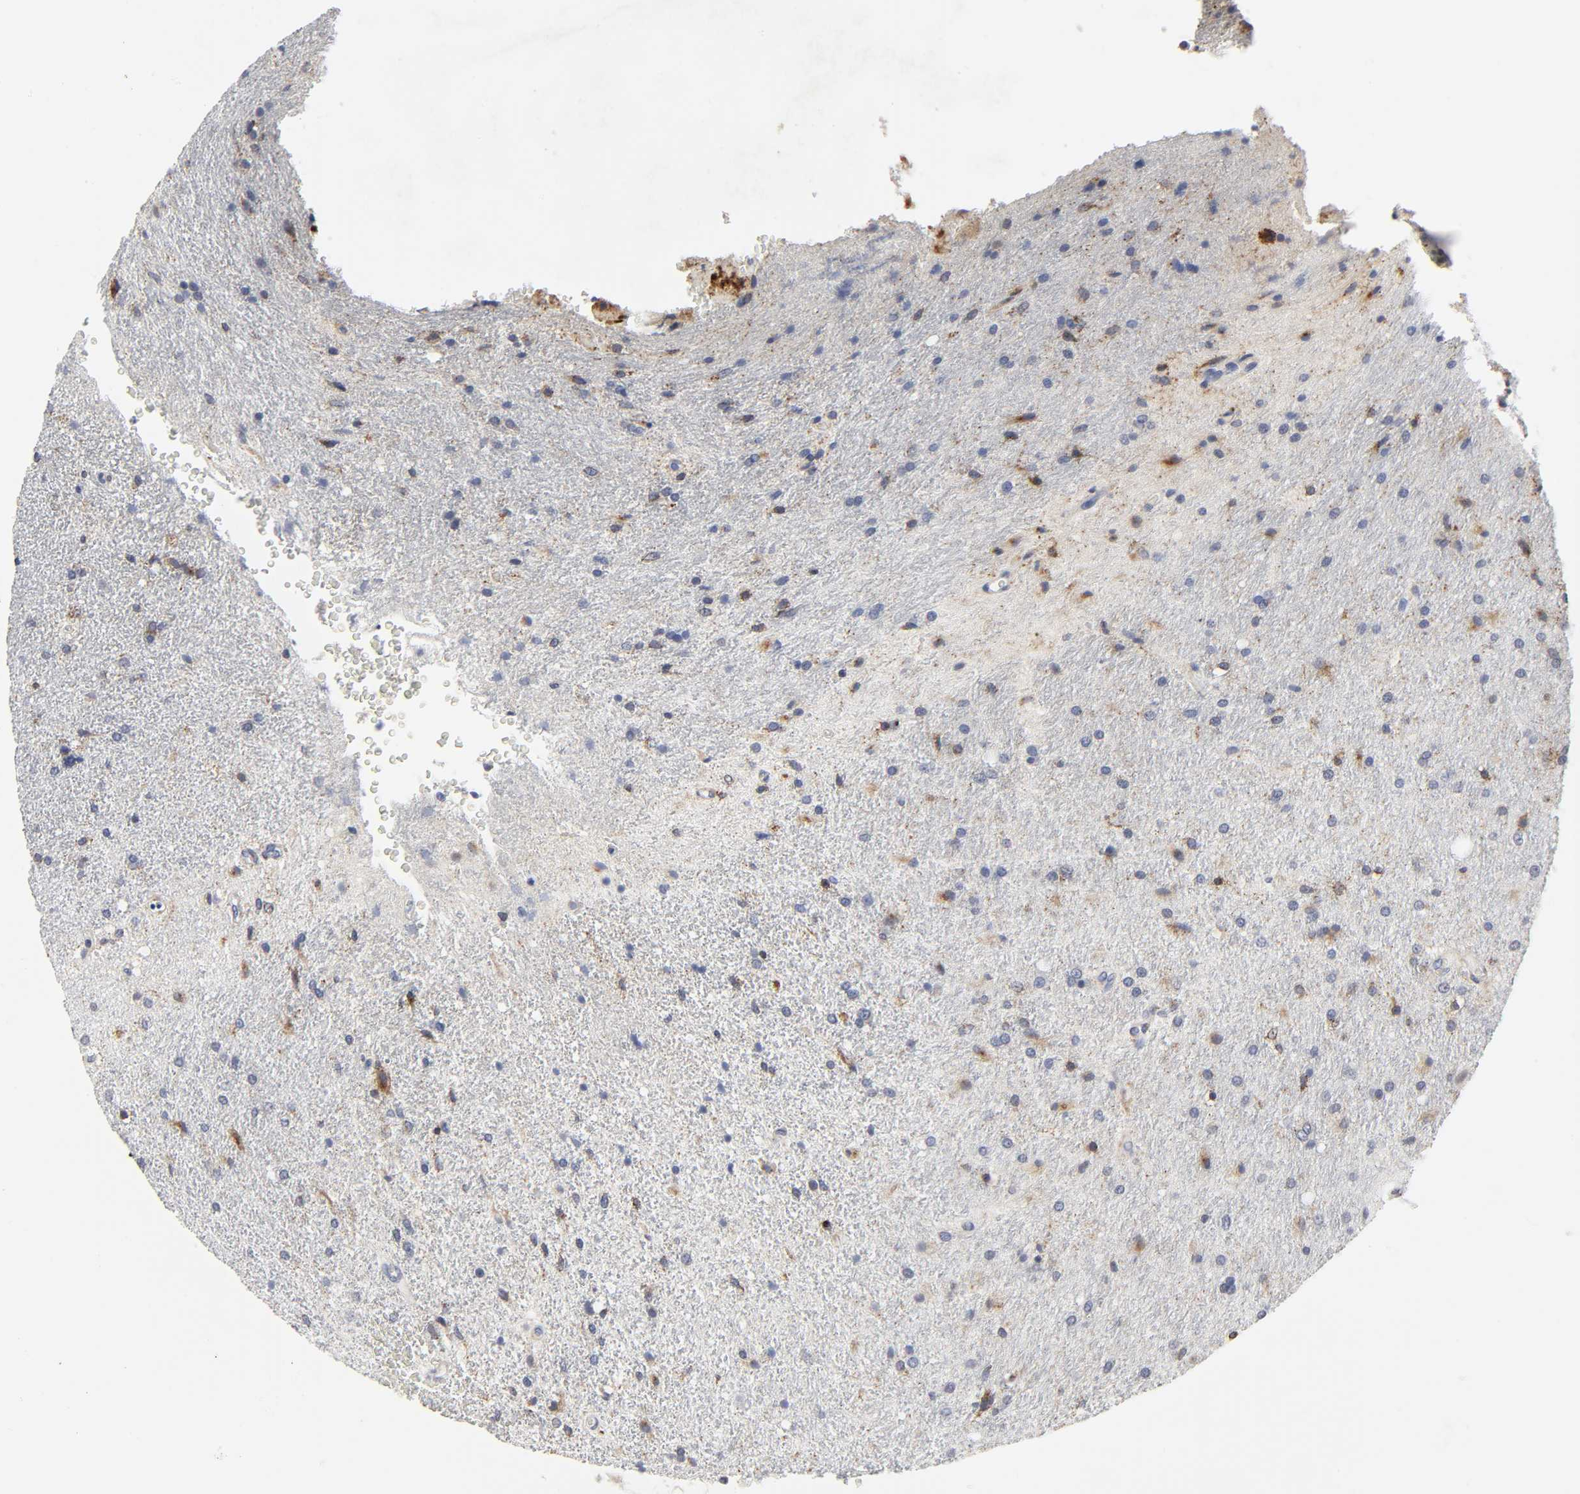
{"staining": {"intensity": "strong", "quantity": ">75%", "location": "cytoplasmic/membranous"}, "tissue": "glioma", "cell_type": "Tumor cells", "image_type": "cancer", "snomed": [{"axis": "morphology", "description": "Normal tissue, NOS"}, {"axis": "morphology", "description": "Glioma, malignant, High grade"}, {"axis": "topography", "description": "Cerebral cortex"}], "caption": "Immunohistochemistry (DAB (3,3'-diaminobenzidine)) staining of malignant high-grade glioma reveals strong cytoplasmic/membranous protein expression in approximately >75% of tumor cells.", "gene": "LRP1", "patient": {"sex": "male", "age": 56}}